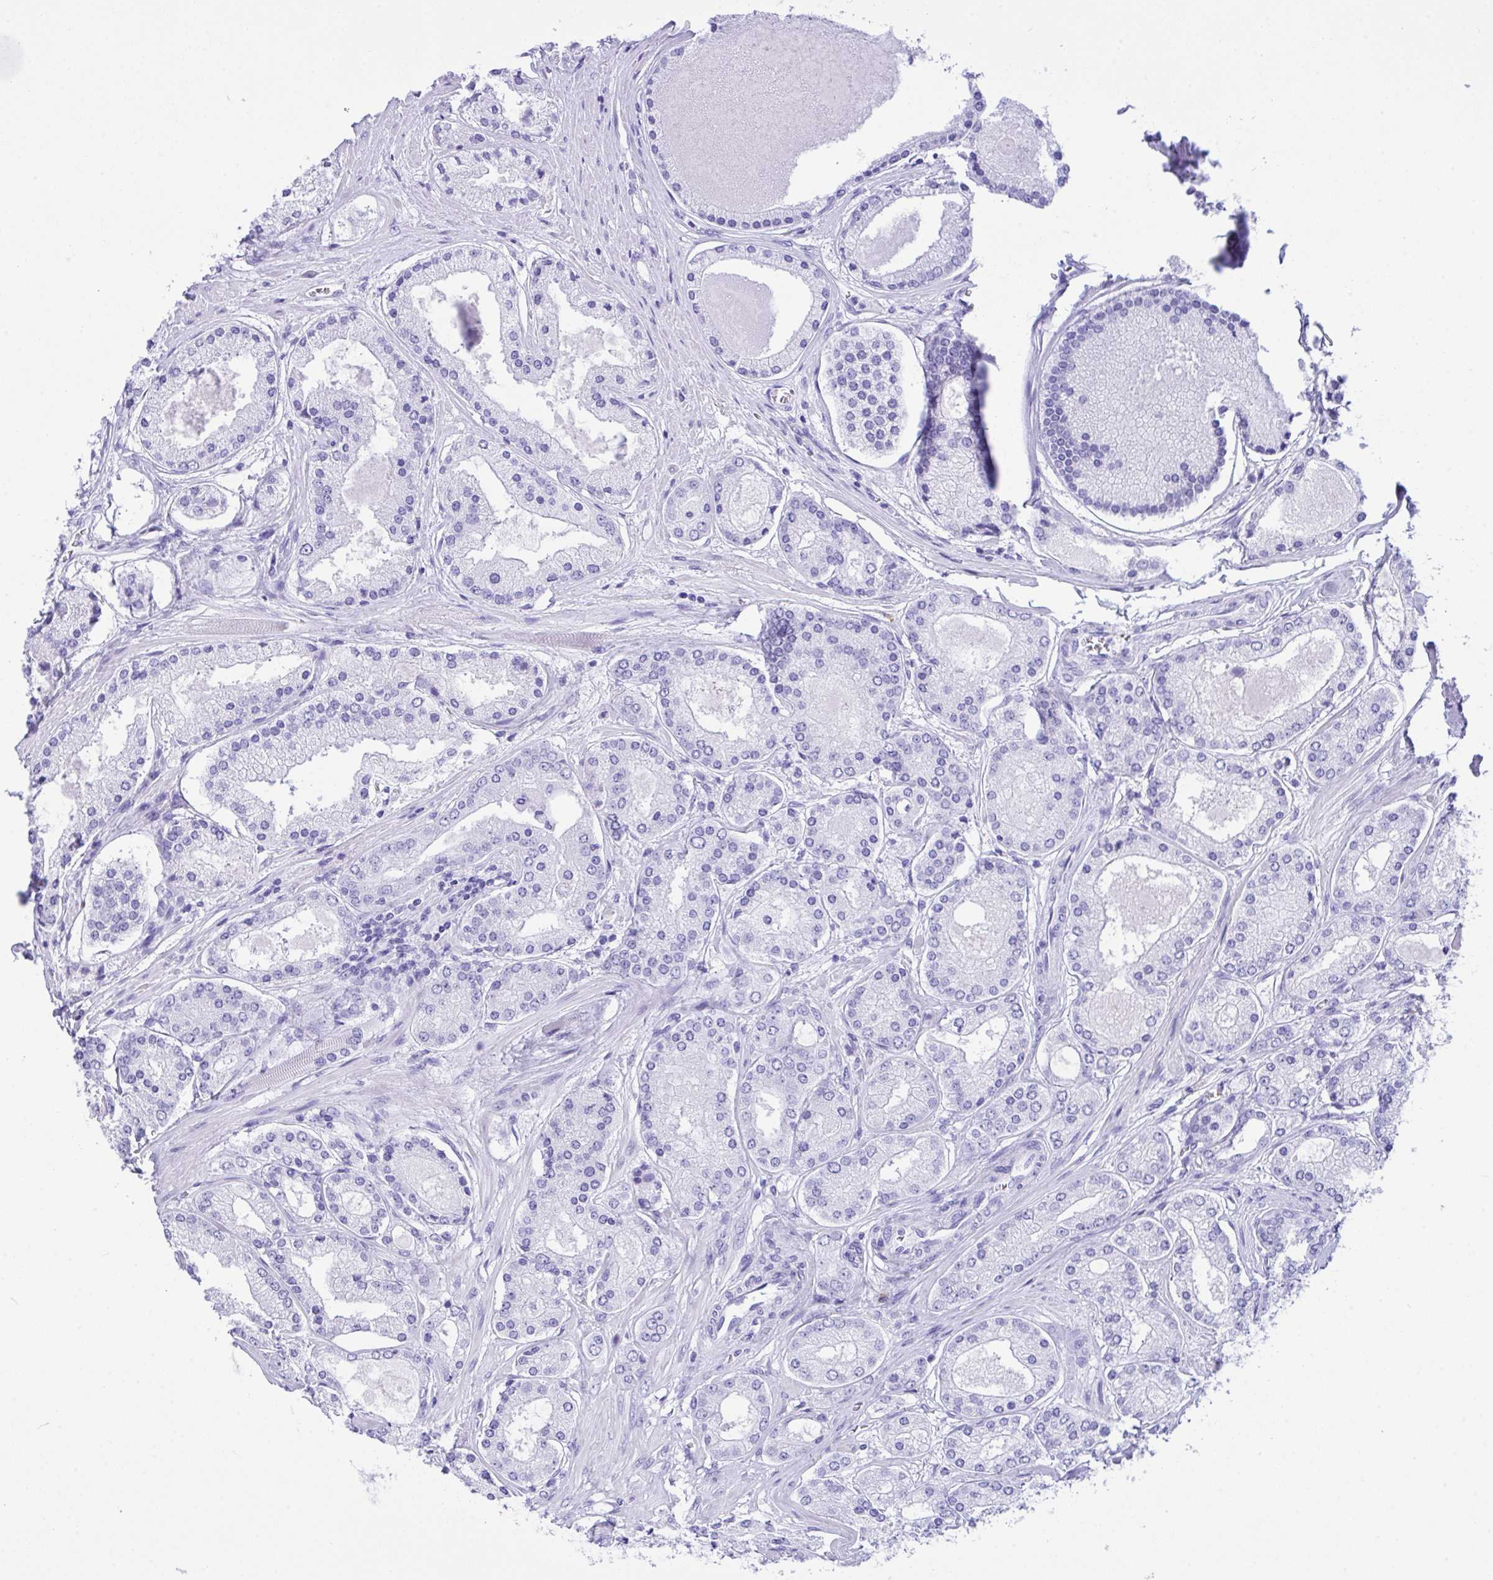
{"staining": {"intensity": "negative", "quantity": "none", "location": "none"}, "tissue": "prostate cancer", "cell_type": "Tumor cells", "image_type": "cancer", "snomed": [{"axis": "morphology", "description": "Adenocarcinoma, High grade"}, {"axis": "topography", "description": "Prostate"}], "caption": "A high-resolution histopathology image shows immunohistochemistry (IHC) staining of prostate cancer, which displays no significant expression in tumor cells.", "gene": "BEST4", "patient": {"sex": "male", "age": 67}}